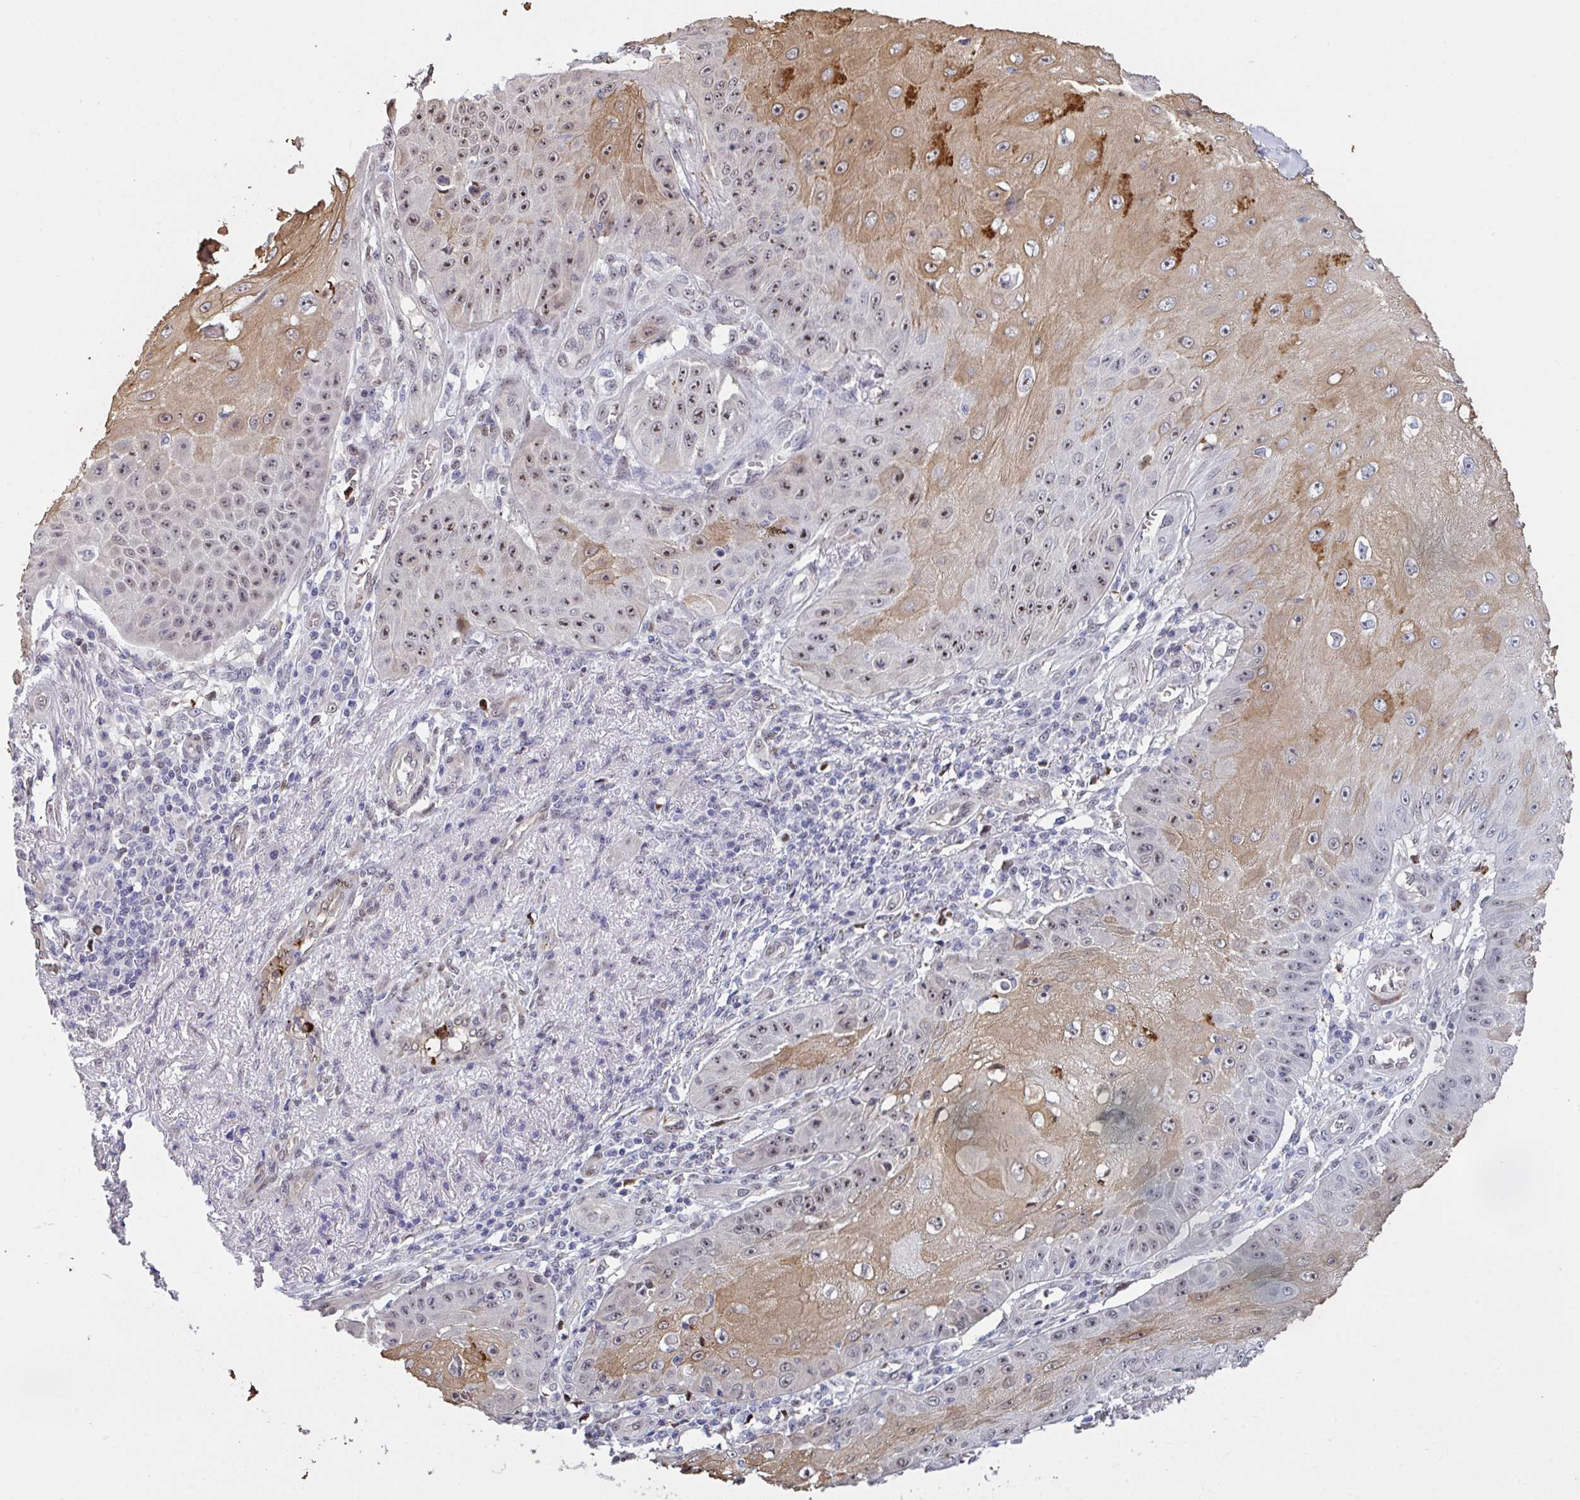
{"staining": {"intensity": "moderate", "quantity": ">75%", "location": "cytoplasmic/membranous,nuclear"}, "tissue": "skin cancer", "cell_type": "Tumor cells", "image_type": "cancer", "snomed": [{"axis": "morphology", "description": "Squamous cell carcinoma, NOS"}, {"axis": "topography", "description": "Skin"}], "caption": "This micrograph displays immunohistochemistry (IHC) staining of squamous cell carcinoma (skin), with medium moderate cytoplasmic/membranous and nuclear staining in about >75% of tumor cells.", "gene": "PELI2", "patient": {"sex": "male", "age": 70}}